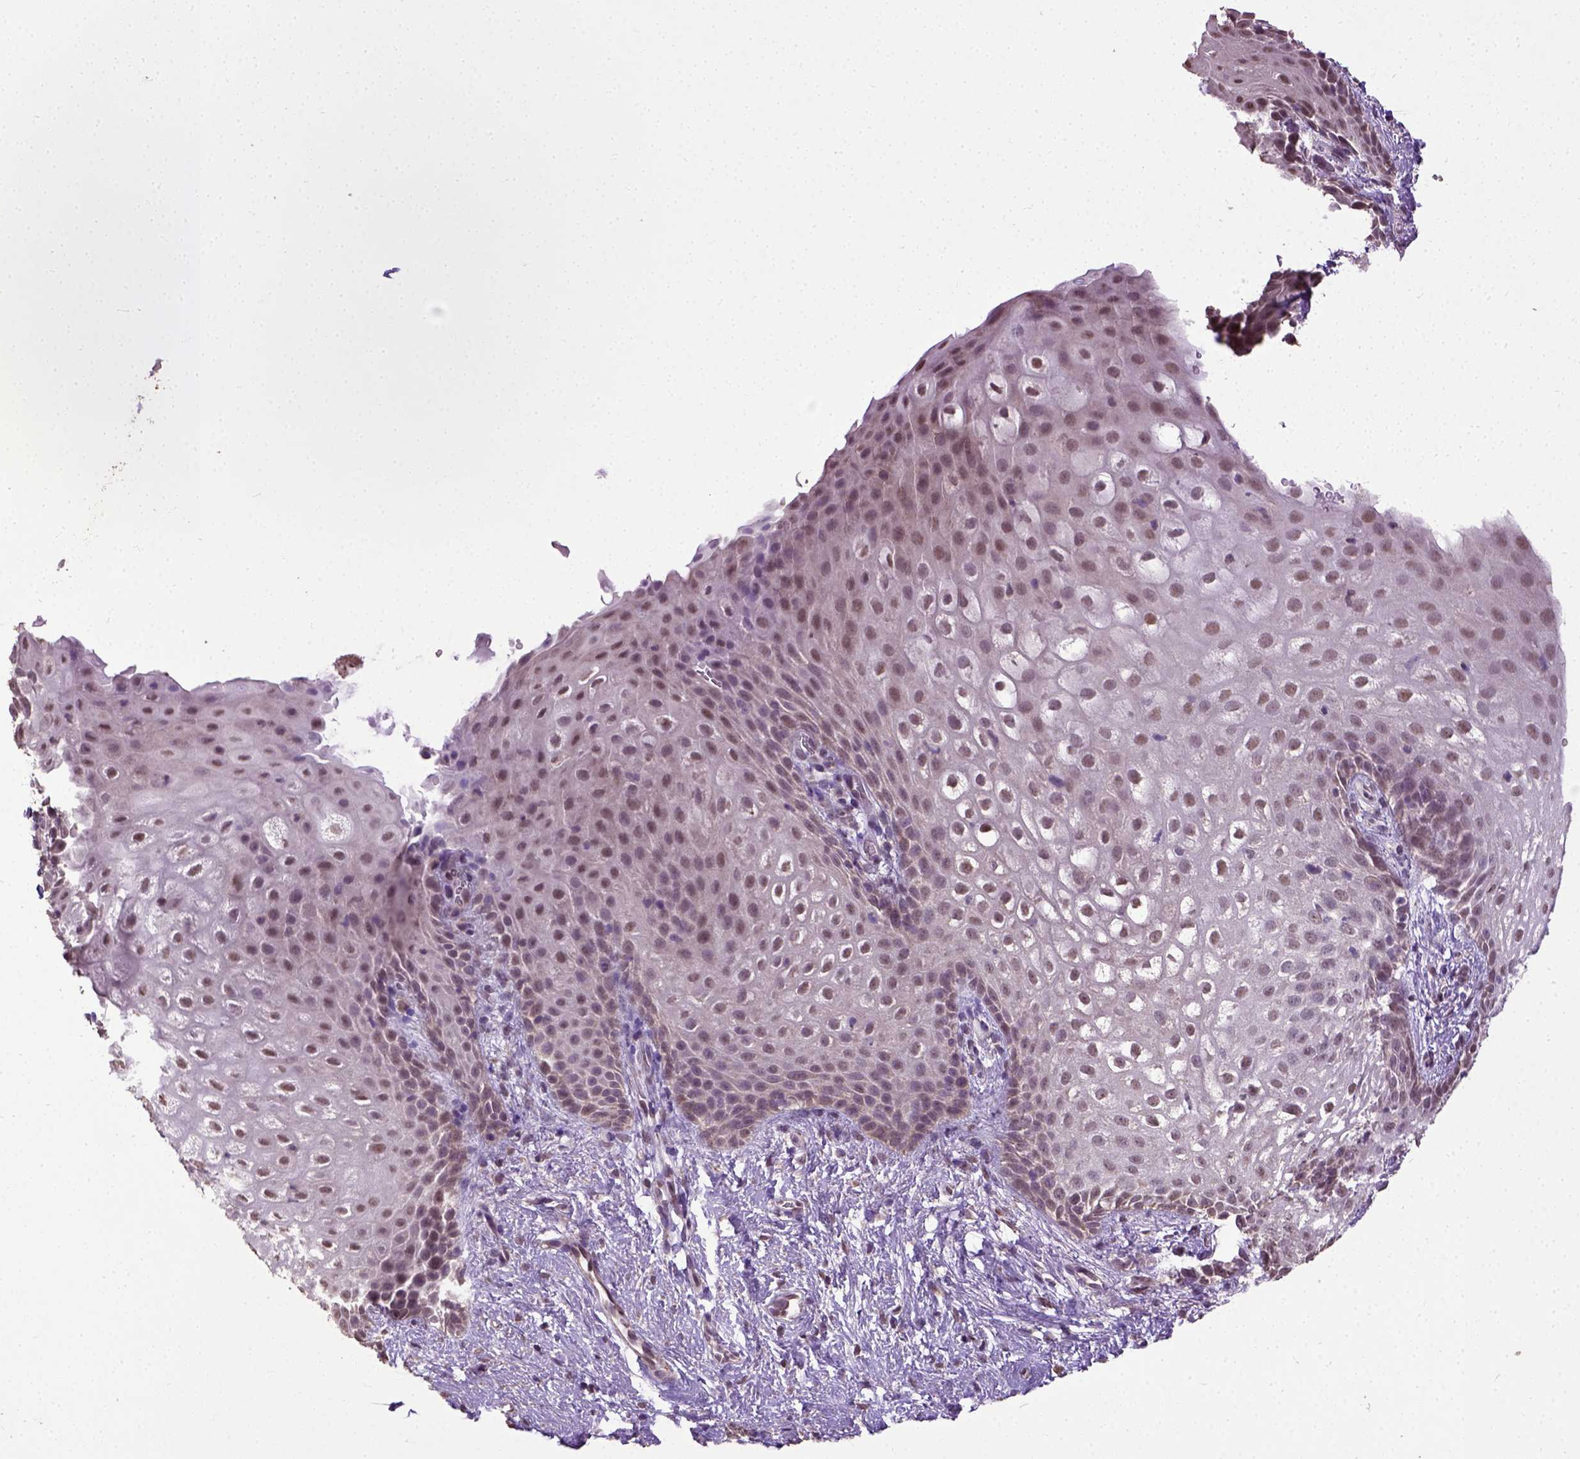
{"staining": {"intensity": "moderate", "quantity": ">75%", "location": "nuclear"}, "tissue": "skin", "cell_type": "Epidermal cells", "image_type": "normal", "snomed": [{"axis": "morphology", "description": "Normal tissue, NOS"}, {"axis": "topography", "description": "Anal"}], "caption": "Brown immunohistochemical staining in benign human skin shows moderate nuclear staining in approximately >75% of epidermal cells. The staining is performed using DAB brown chromogen to label protein expression. The nuclei are counter-stained blue using hematoxylin.", "gene": "UBA3", "patient": {"sex": "female", "age": 46}}